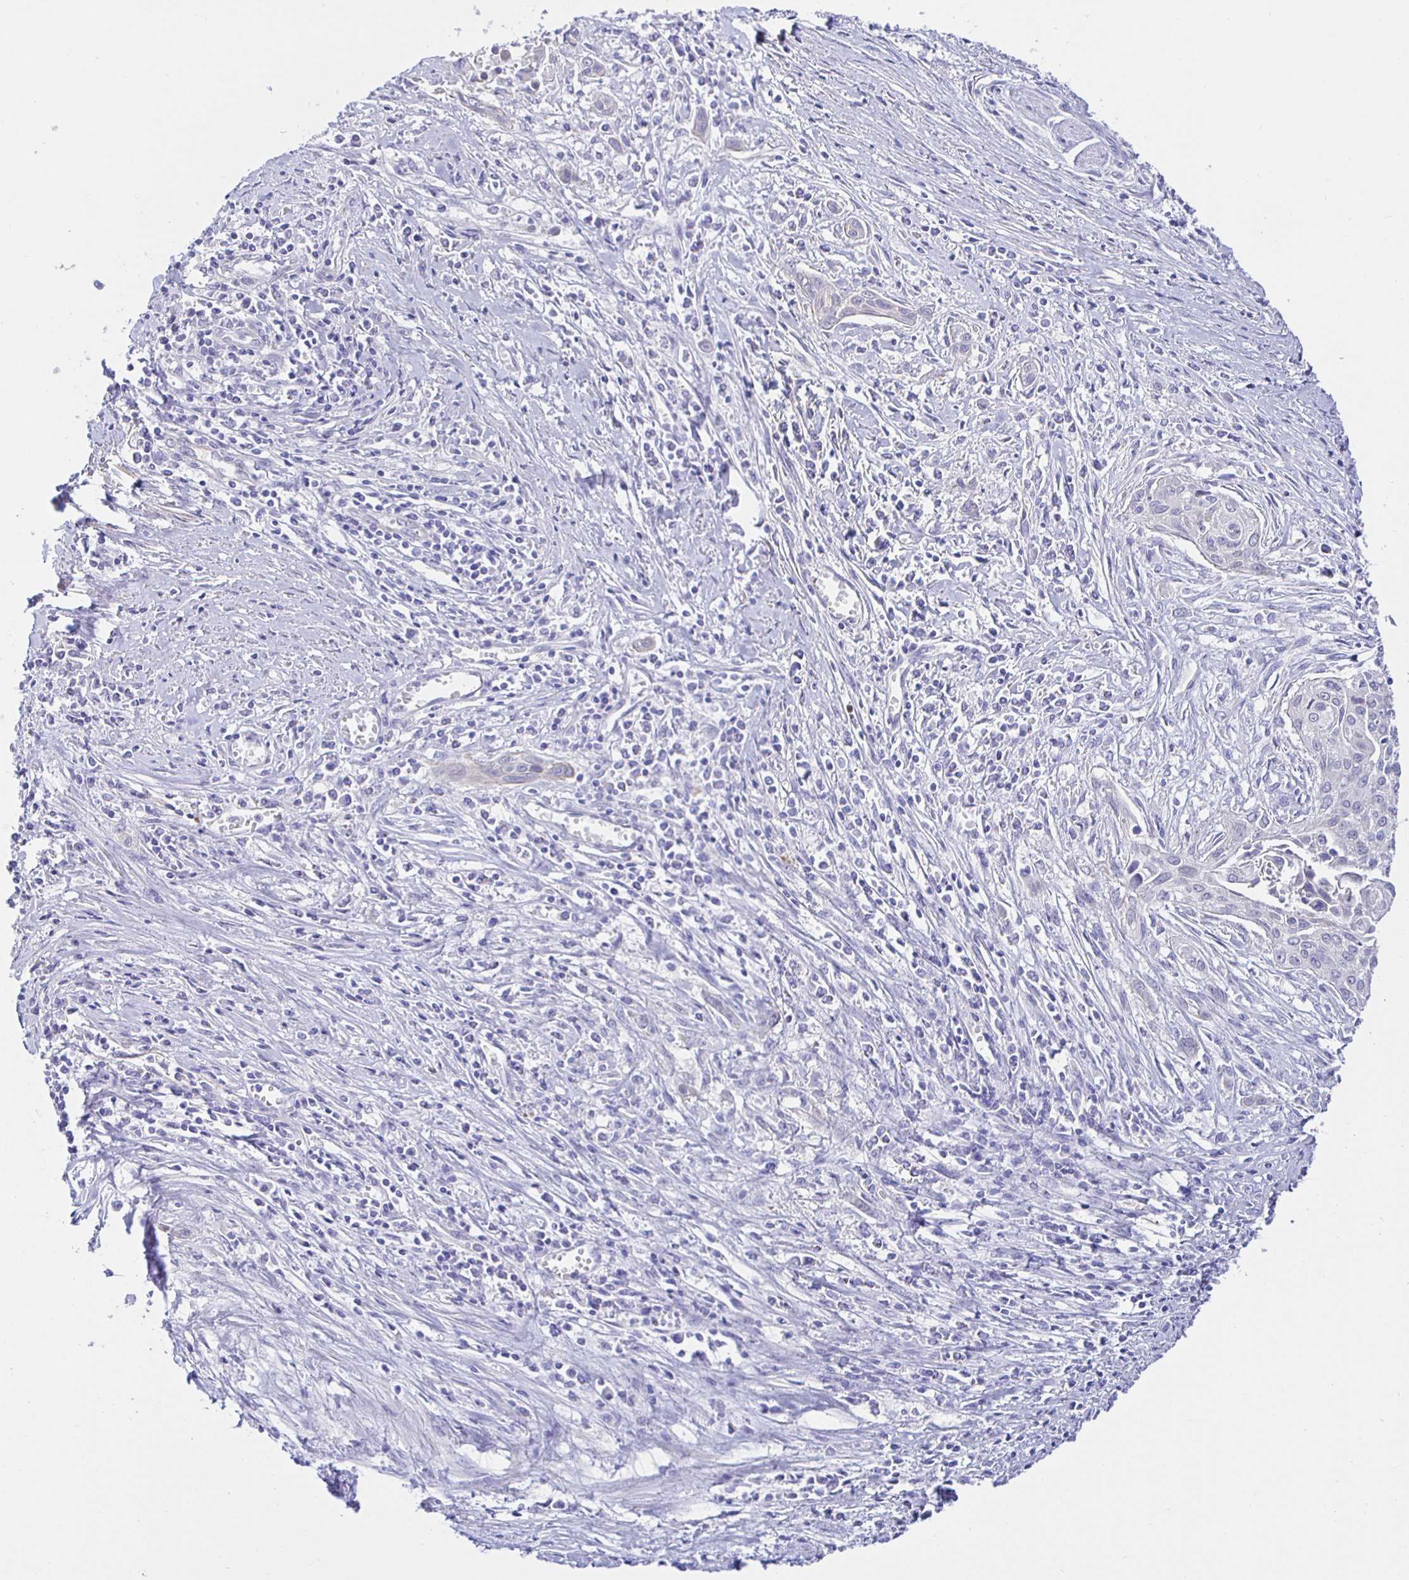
{"staining": {"intensity": "negative", "quantity": "none", "location": "none"}, "tissue": "cervical cancer", "cell_type": "Tumor cells", "image_type": "cancer", "snomed": [{"axis": "morphology", "description": "Squamous cell carcinoma, NOS"}, {"axis": "topography", "description": "Cervix"}], "caption": "This photomicrograph is of squamous cell carcinoma (cervical) stained with immunohistochemistry to label a protein in brown with the nuclei are counter-stained blue. There is no staining in tumor cells.", "gene": "HSPA4L", "patient": {"sex": "female", "age": 55}}